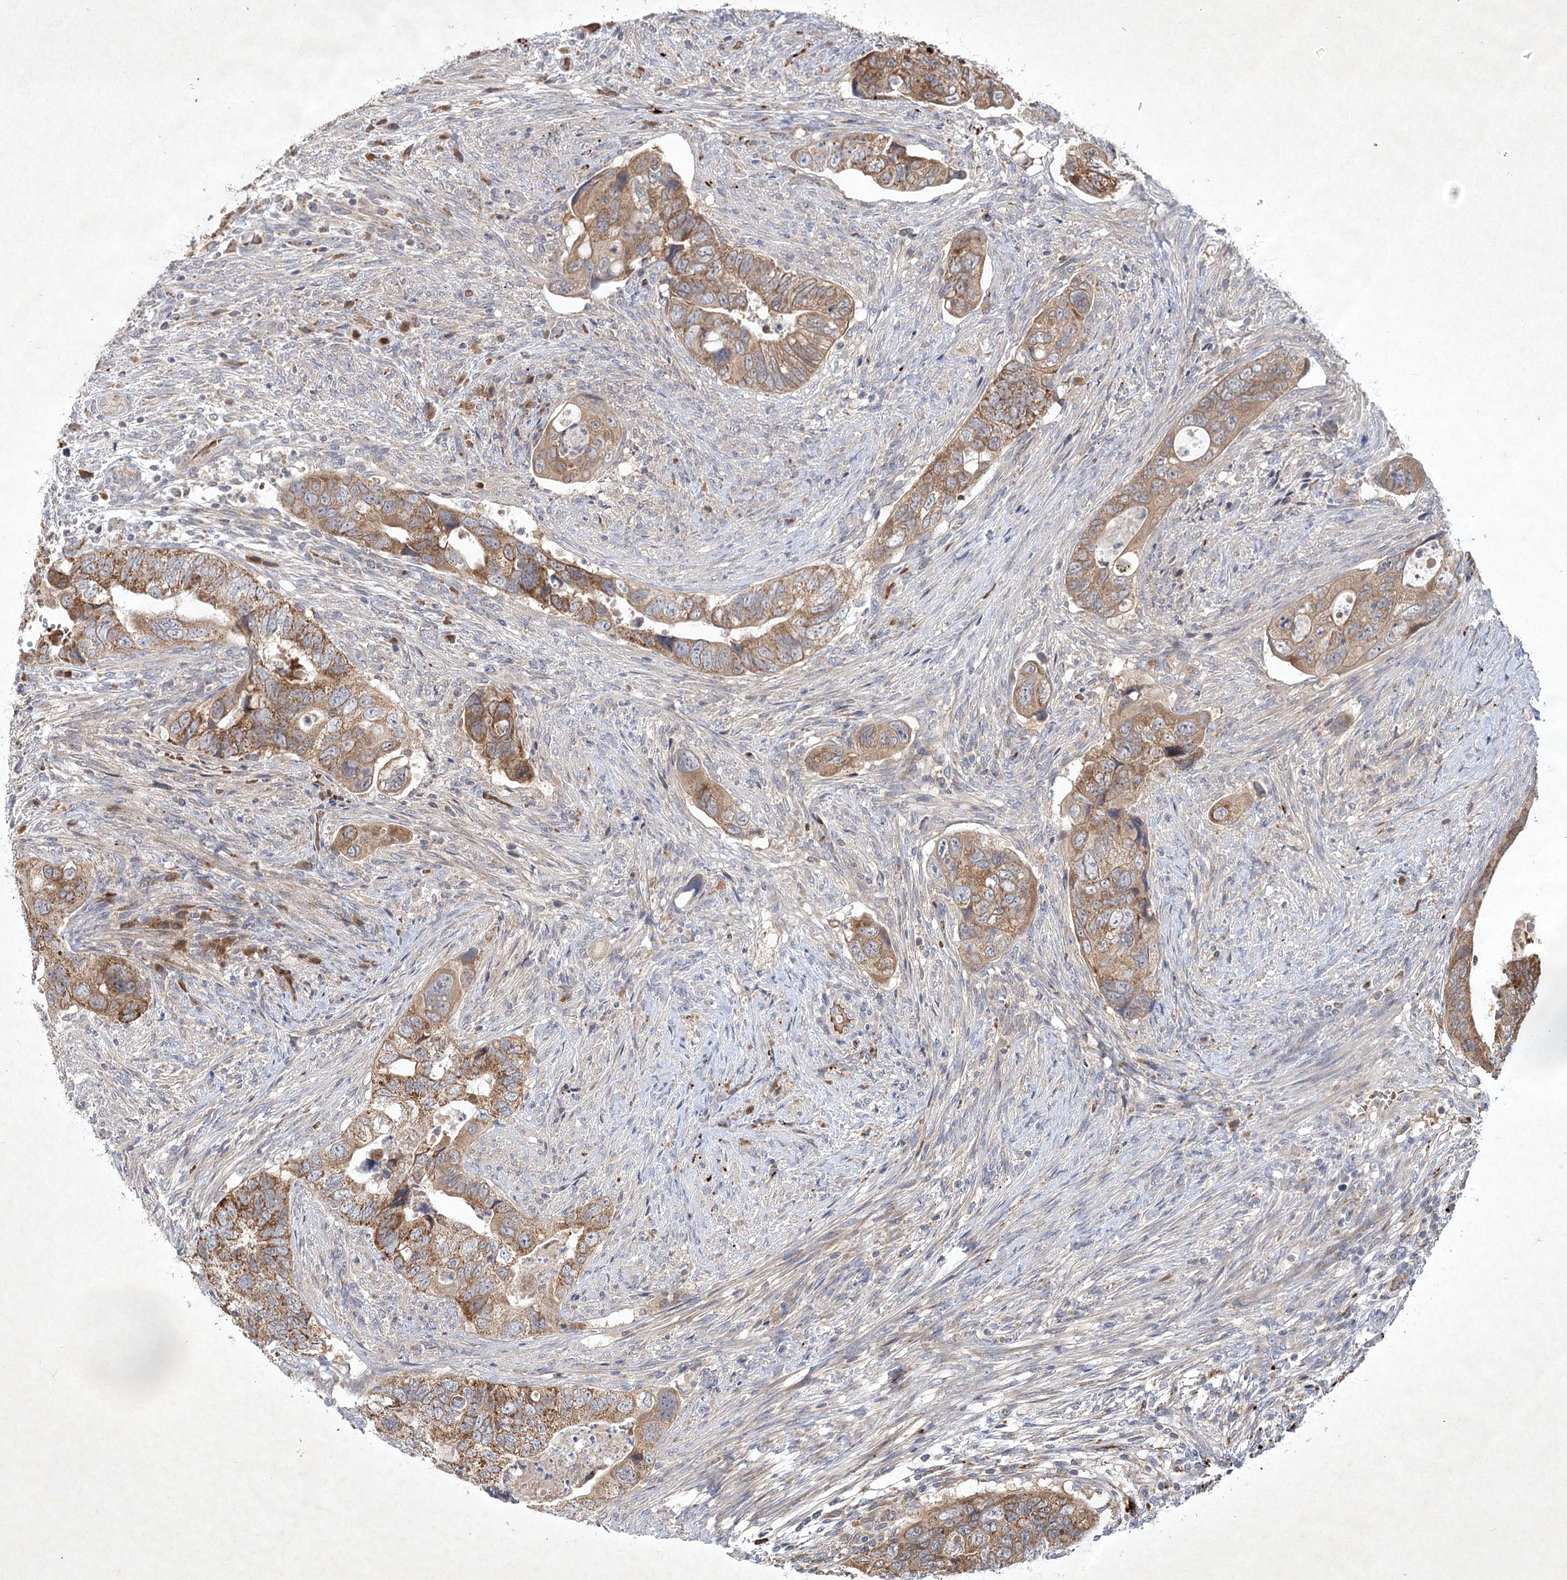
{"staining": {"intensity": "moderate", "quantity": ">75%", "location": "cytoplasmic/membranous"}, "tissue": "colorectal cancer", "cell_type": "Tumor cells", "image_type": "cancer", "snomed": [{"axis": "morphology", "description": "Adenocarcinoma, NOS"}, {"axis": "topography", "description": "Rectum"}], "caption": "Colorectal cancer (adenocarcinoma) tissue shows moderate cytoplasmic/membranous positivity in about >75% of tumor cells, visualized by immunohistochemistry. (Stains: DAB (3,3'-diaminobenzidine) in brown, nuclei in blue, Microscopy: brightfield microscopy at high magnification).", "gene": "PYROXD2", "patient": {"sex": "male", "age": 63}}